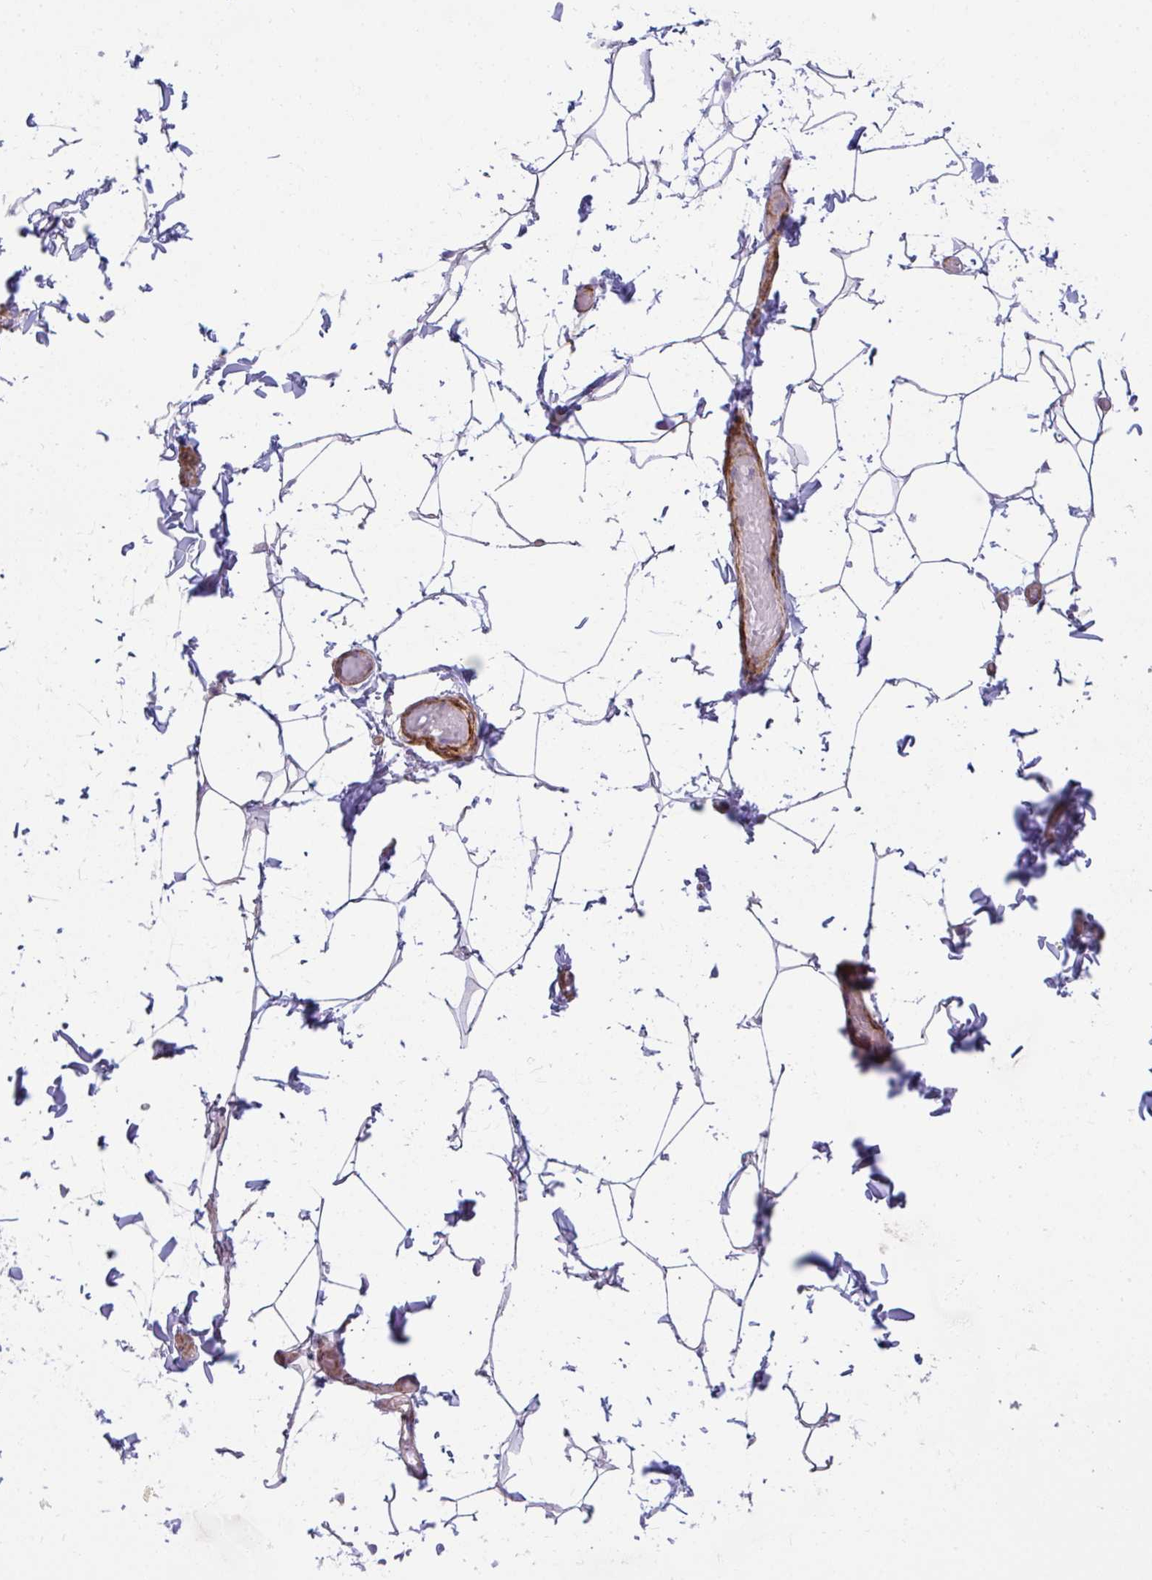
{"staining": {"intensity": "negative", "quantity": "none", "location": "none"}, "tissue": "adipose tissue", "cell_type": "Adipocytes", "image_type": "normal", "snomed": [{"axis": "morphology", "description": "Normal tissue, NOS"}, {"axis": "topography", "description": "Soft tissue"}, {"axis": "topography", "description": "Adipose tissue"}, {"axis": "topography", "description": "Vascular tissue"}, {"axis": "topography", "description": "Peripheral nerve tissue"}], "caption": "Human adipose tissue stained for a protein using IHC exhibits no staining in adipocytes.", "gene": "CDRT15", "patient": {"sex": "male", "age": 29}}